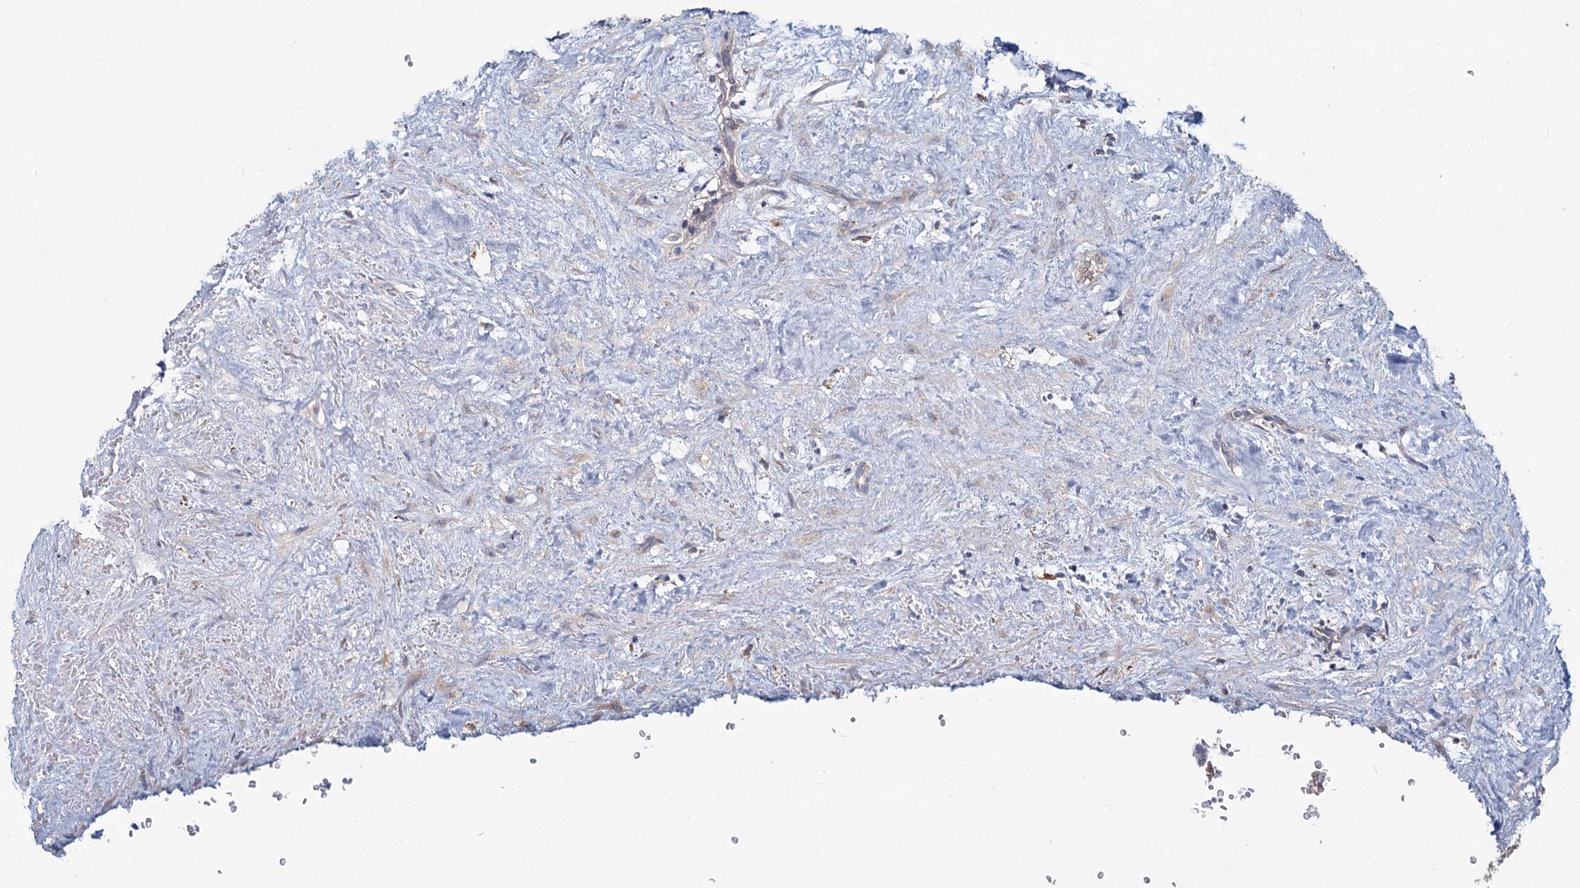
{"staining": {"intensity": "weak", "quantity": "<25%", "location": "cytoplasmic/membranous"}, "tissue": "testis cancer", "cell_type": "Tumor cells", "image_type": "cancer", "snomed": [{"axis": "morphology", "description": "Seminoma, NOS"}, {"axis": "topography", "description": "Testis"}], "caption": "A high-resolution photomicrograph shows IHC staining of testis seminoma, which reveals no significant expression in tumor cells.", "gene": "HES2", "patient": {"sex": "male", "age": 71}}